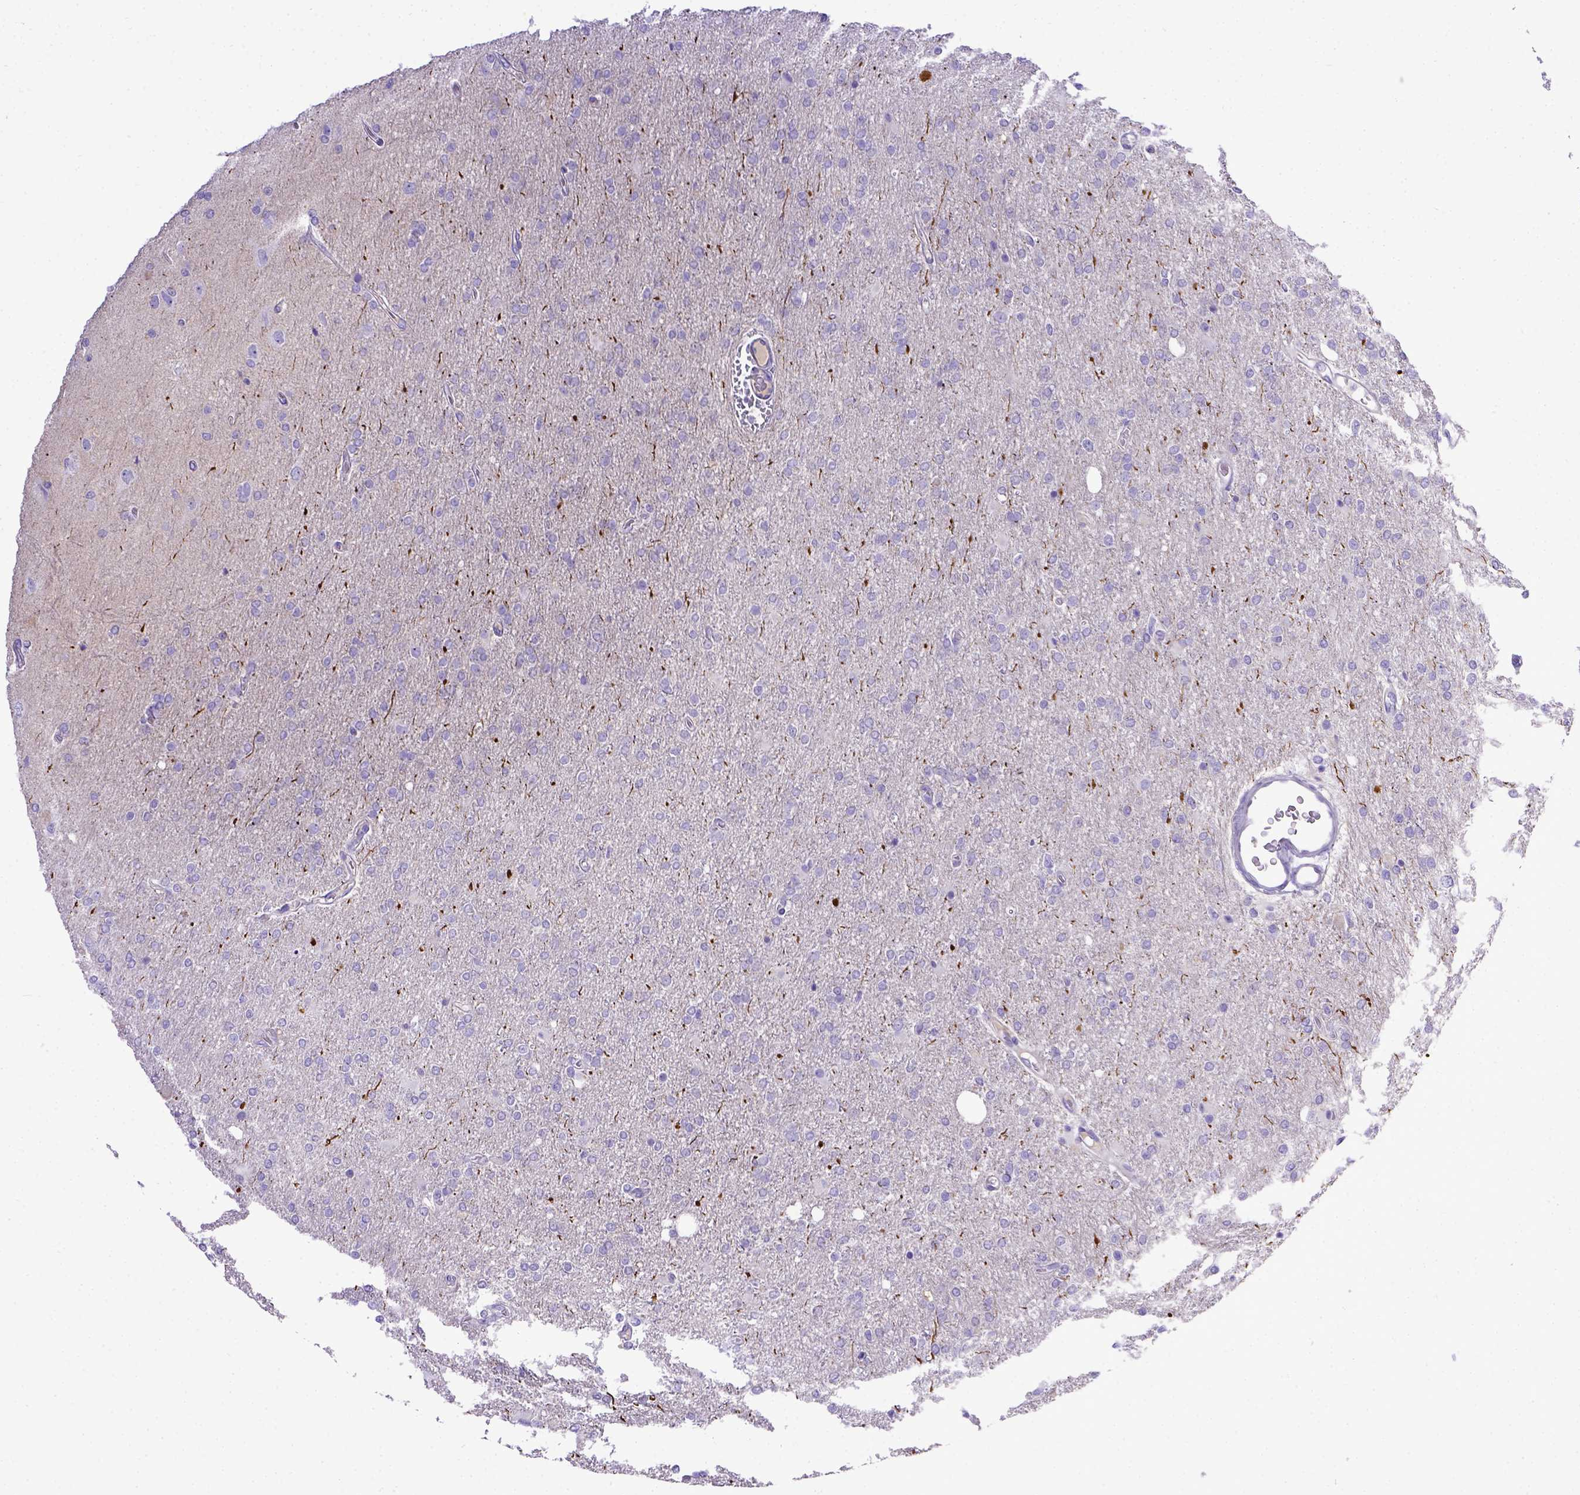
{"staining": {"intensity": "negative", "quantity": "none", "location": "none"}, "tissue": "glioma", "cell_type": "Tumor cells", "image_type": "cancer", "snomed": [{"axis": "morphology", "description": "Glioma, malignant, High grade"}, {"axis": "topography", "description": "Cerebral cortex"}], "caption": "Tumor cells show no significant protein positivity in malignant glioma (high-grade).", "gene": "BTN1A1", "patient": {"sex": "male", "age": 70}}